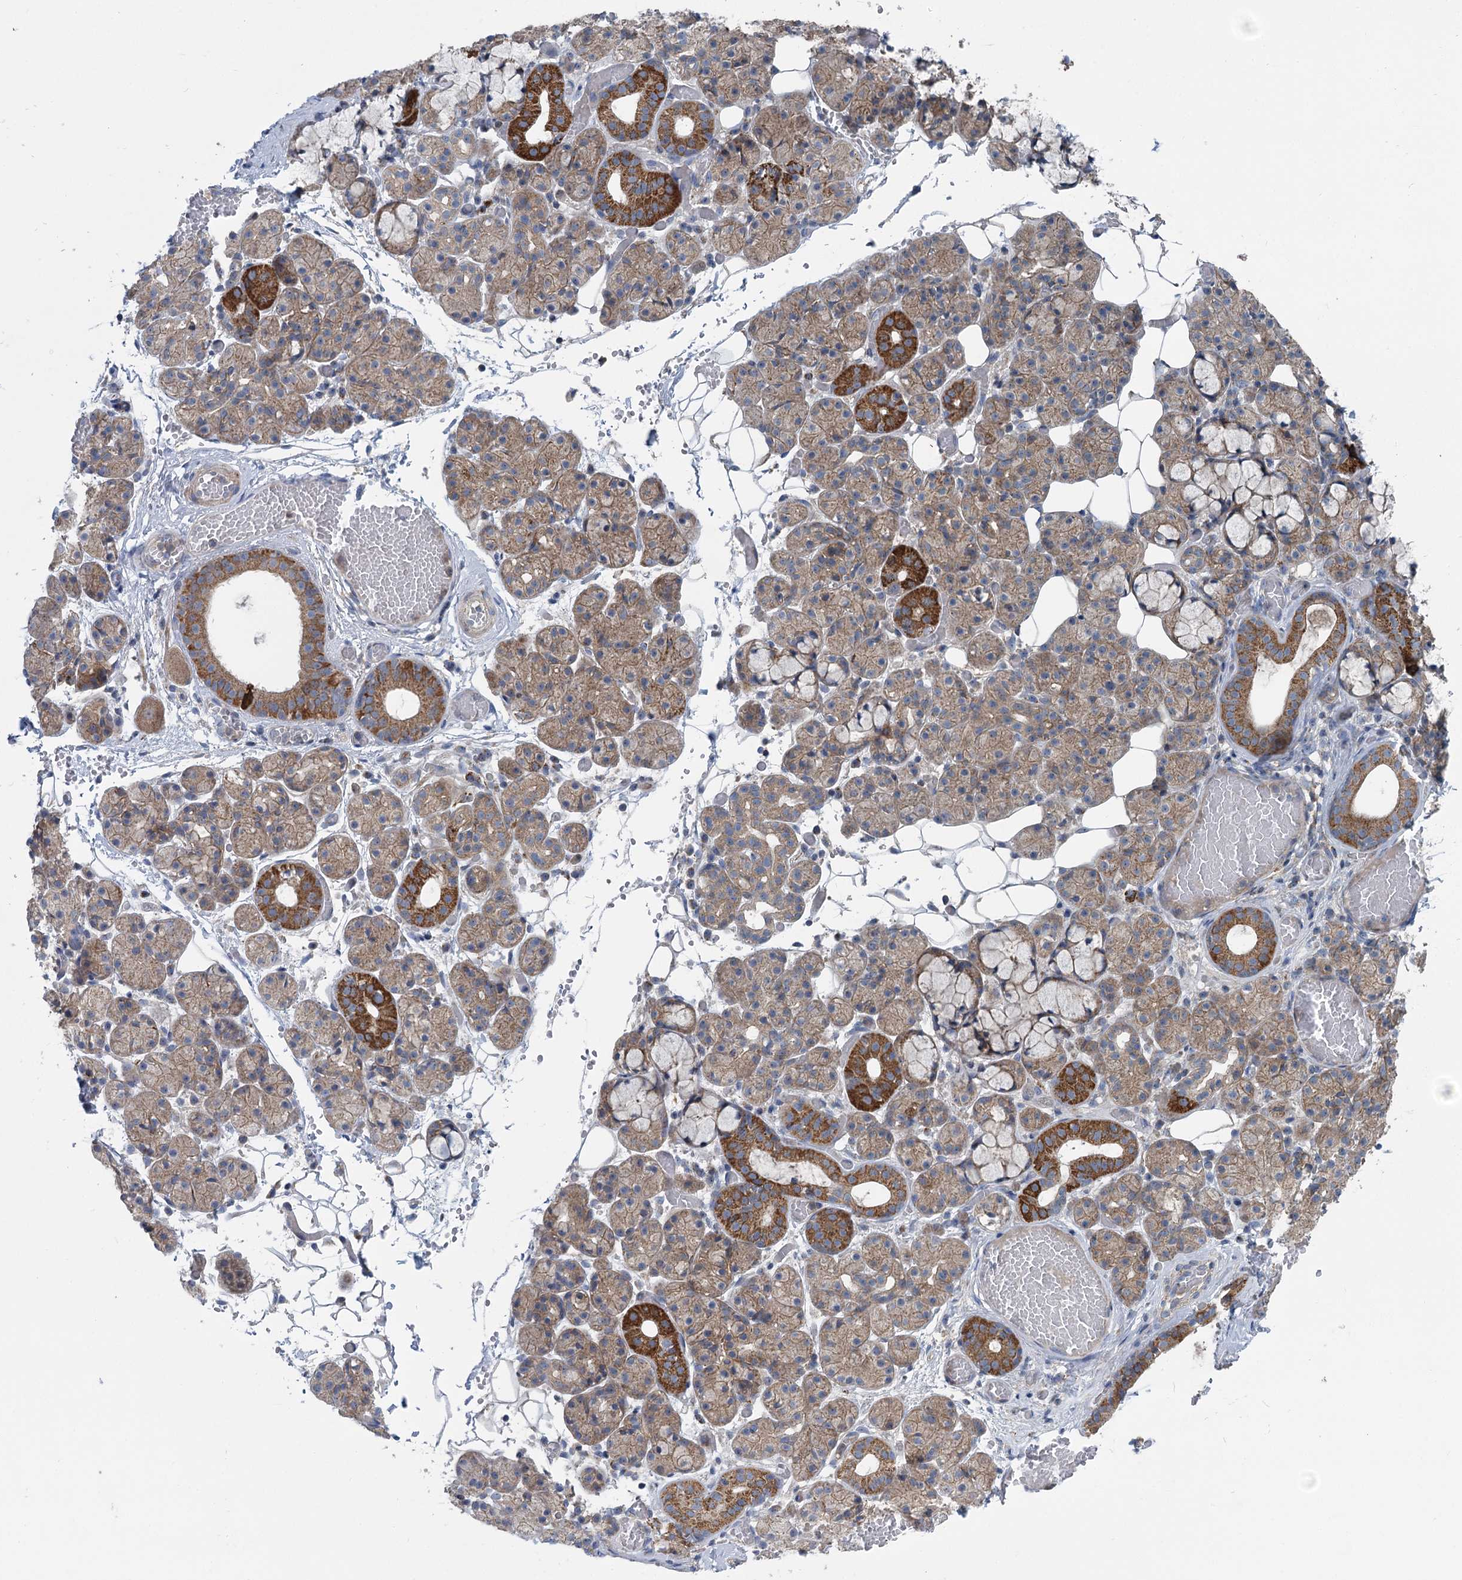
{"staining": {"intensity": "strong", "quantity": "<25%", "location": "cytoplasmic/membranous"}, "tissue": "salivary gland", "cell_type": "Glandular cells", "image_type": "normal", "snomed": [{"axis": "morphology", "description": "Normal tissue, NOS"}, {"axis": "topography", "description": "Salivary gland"}], "caption": "Salivary gland stained with immunohistochemistry (IHC) reveals strong cytoplasmic/membranous positivity in about <25% of glandular cells.", "gene": "MARK2", "patient": {"sex": "male", "age": 63}}